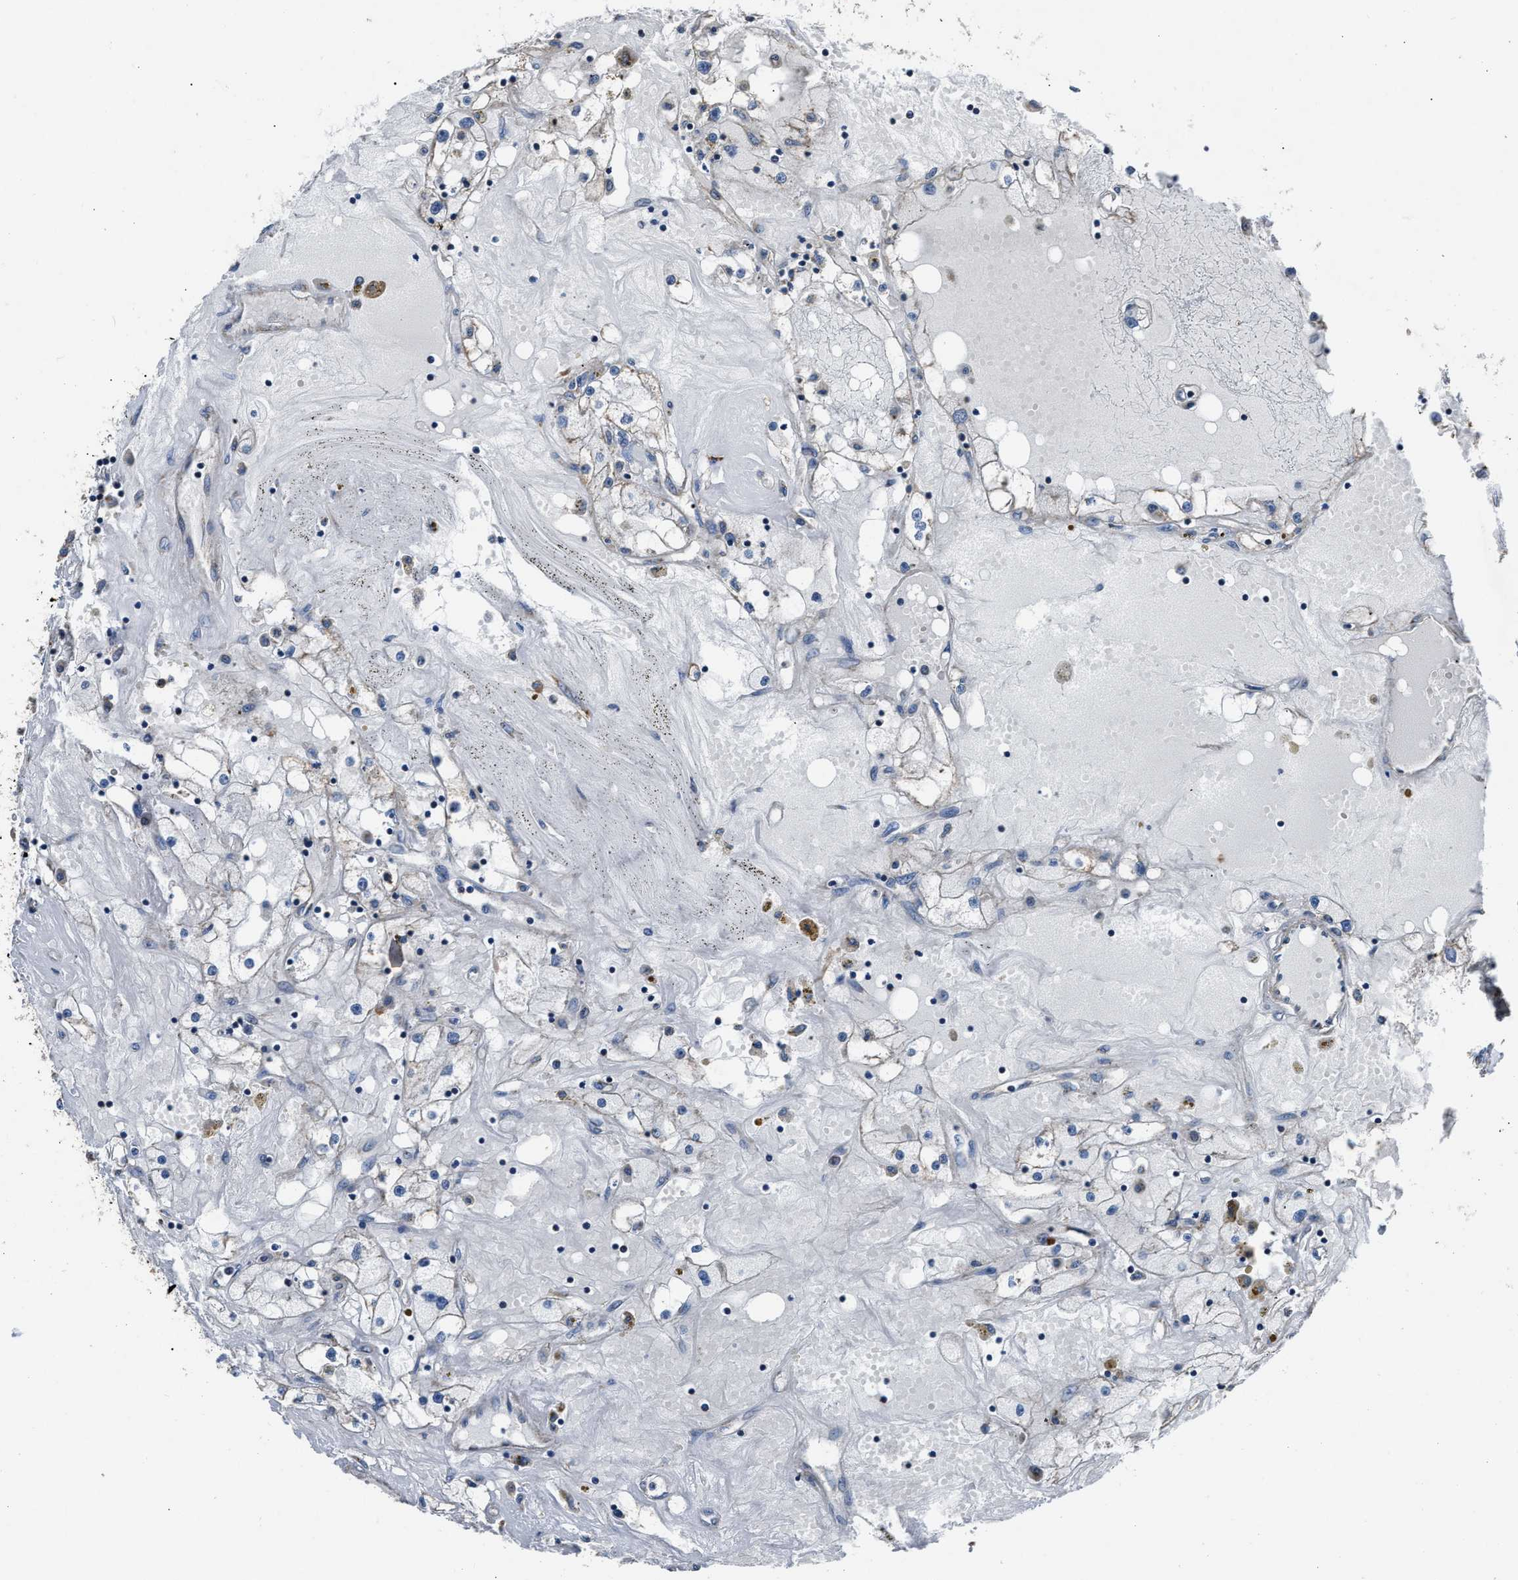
{"staining": {"intensity": "weak", "quantity": "<25%", "location": "cytoplasmic/membranous"}, "tissue": "renal cancer", "cell_type": "Tumor cells", "image_type": "cancer", "snomed": [{"axis": "morphology", "description": "Adenocarcinoma, NOS"}, {"axis": "topography", "description": "Kidney"}], "caption": "There is no significant positivity in tumor cells of adenocarcinoma (renal). The staining is performed using DAB (3,3'-diaminobenzidine) brown chromogen with nuclei counter-stained in using hematoxylin.", "gene": "NSUN5", "patient": {"sex": "male", "age": 56}}